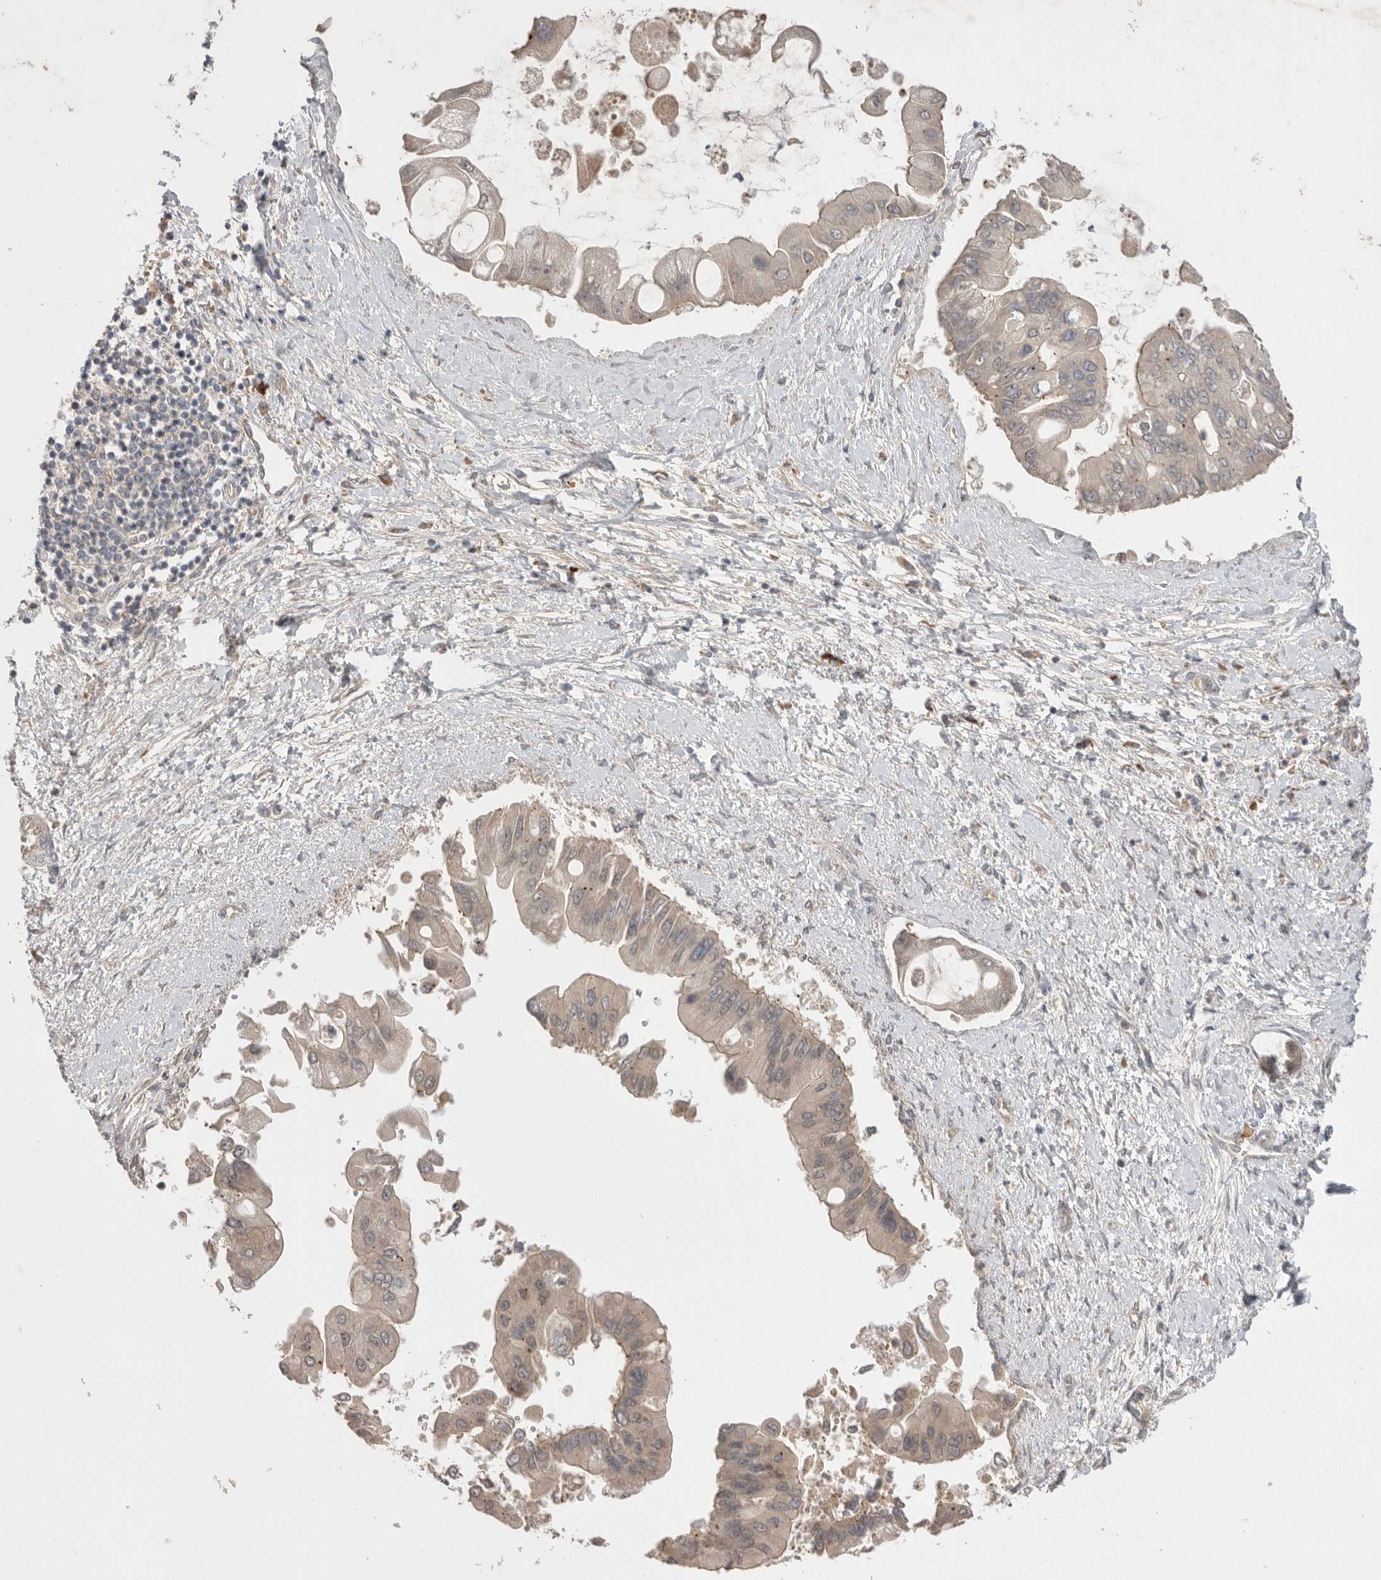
{"staining": {"intensity": "weak", "quantity": ">75%", "location": "cytoplasmic/membranous"}, "tissue": "liver cancer", "cell_type": "Tumor cells", "image_type": "cancer", "snomed": [{"axis": "morphology", "description": "Cholangiocarcinoma"}, {"axis": "topography", "description": "Liver"}], "caption": "Tumor cells show low levels of weak cytoplasmic/membranous staining in about >75% of cells in liver cholangiocarcinoma.", "gene": "NRCAM", "patient": {"sex": "male", "age": 50}}